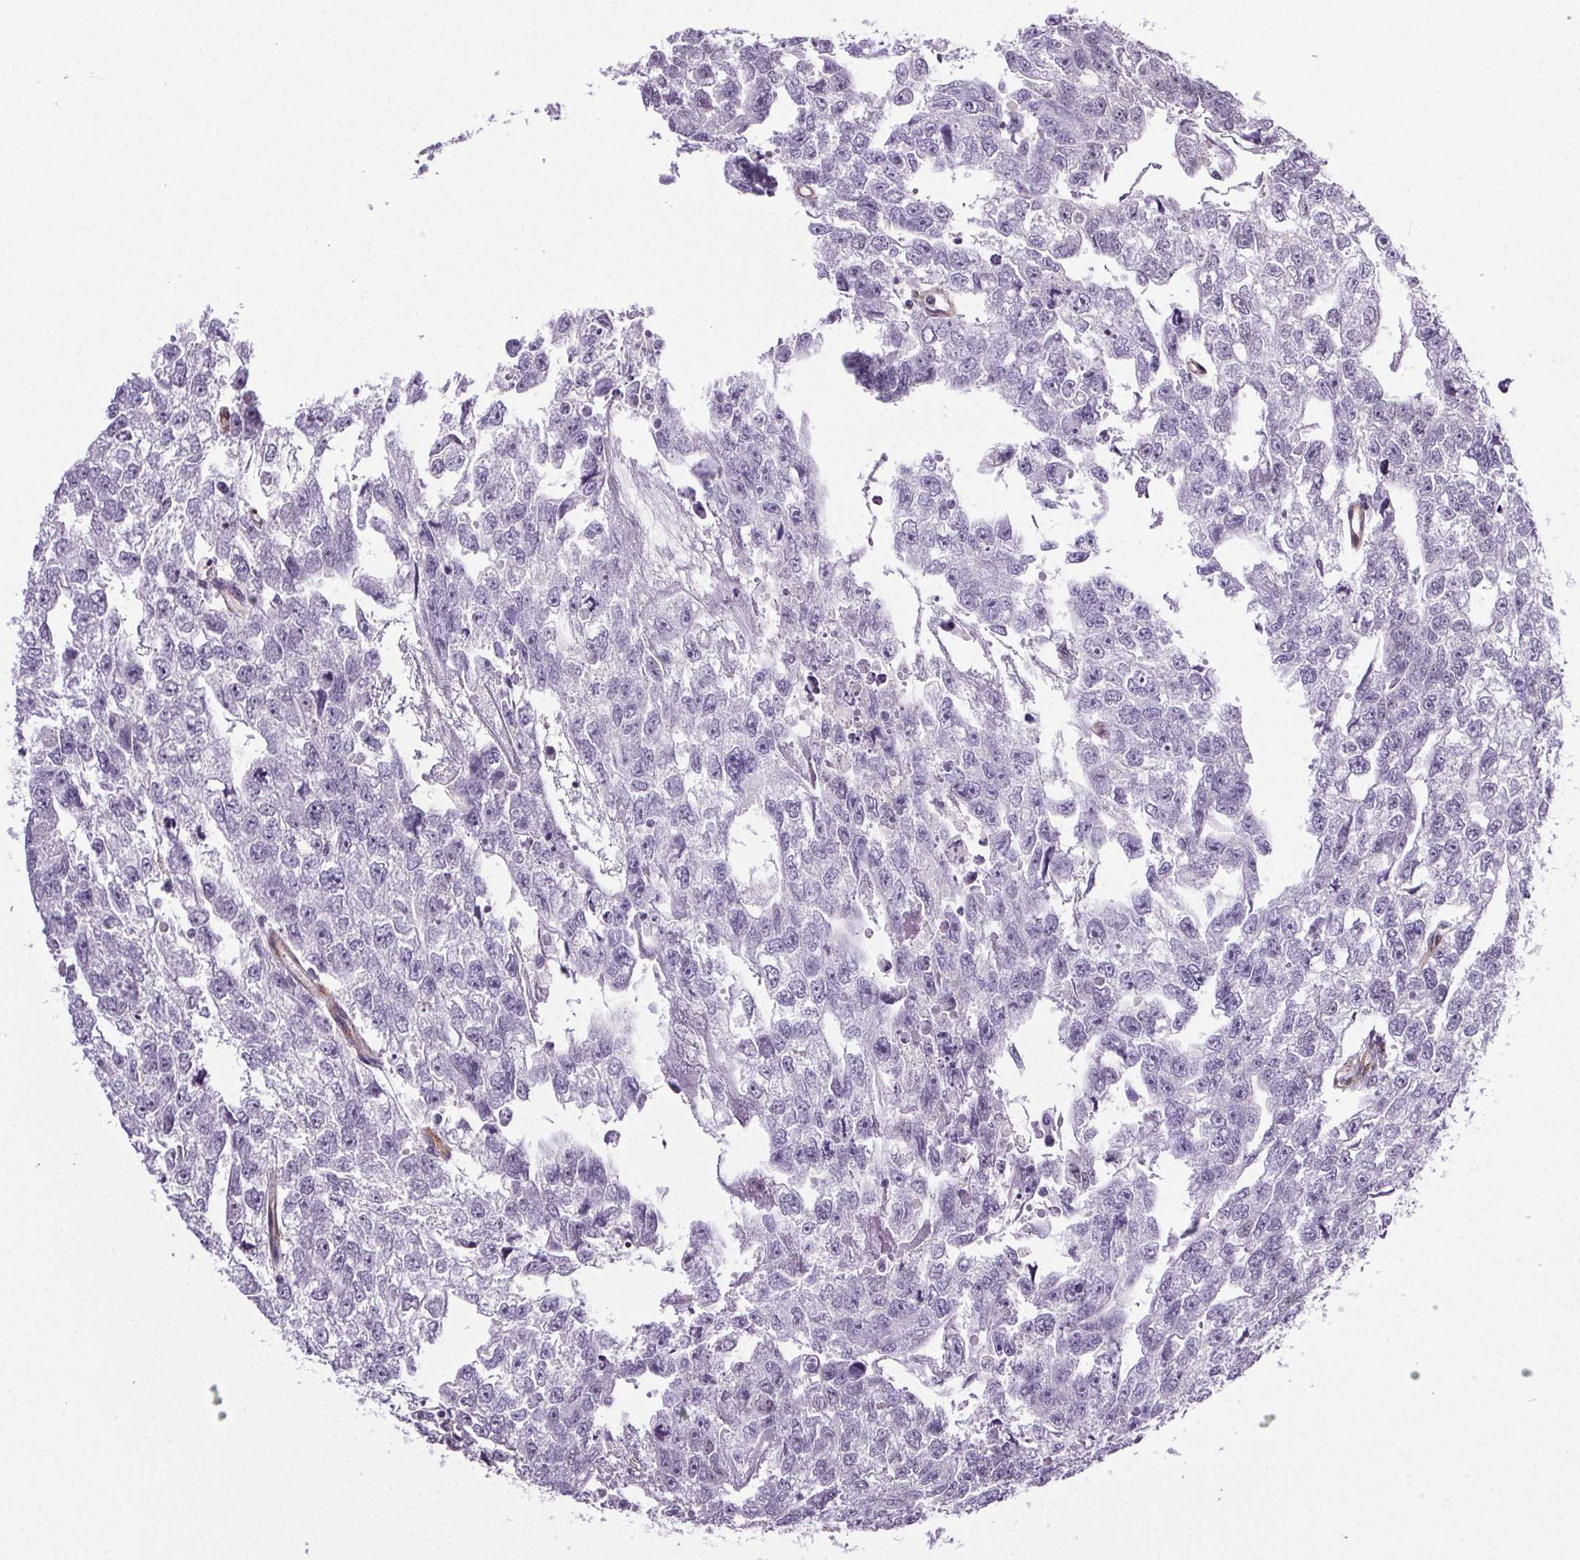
{"staining": {"intensity": "negative", "quantity": "none", "location": "none"}, "tissue": "testis cancer", "cell_type": "Tumor cells", "image_type": "cancer", "snomed": [{"axis": "morphology", "description": "Carcinoma, Embryonal, NOS"}, {"axis": "morphology", "description": "Teratoma, malignant, NOS"}, {"axis": "topography", "description": "Testis"}], "caption": "Testis cancer was stained to show a protein in brown. There is no significant staining in tumor cells. Nuclei are stained in blue.", "gene": "GP6", "patient": {"sex": "male", "age": 44}}